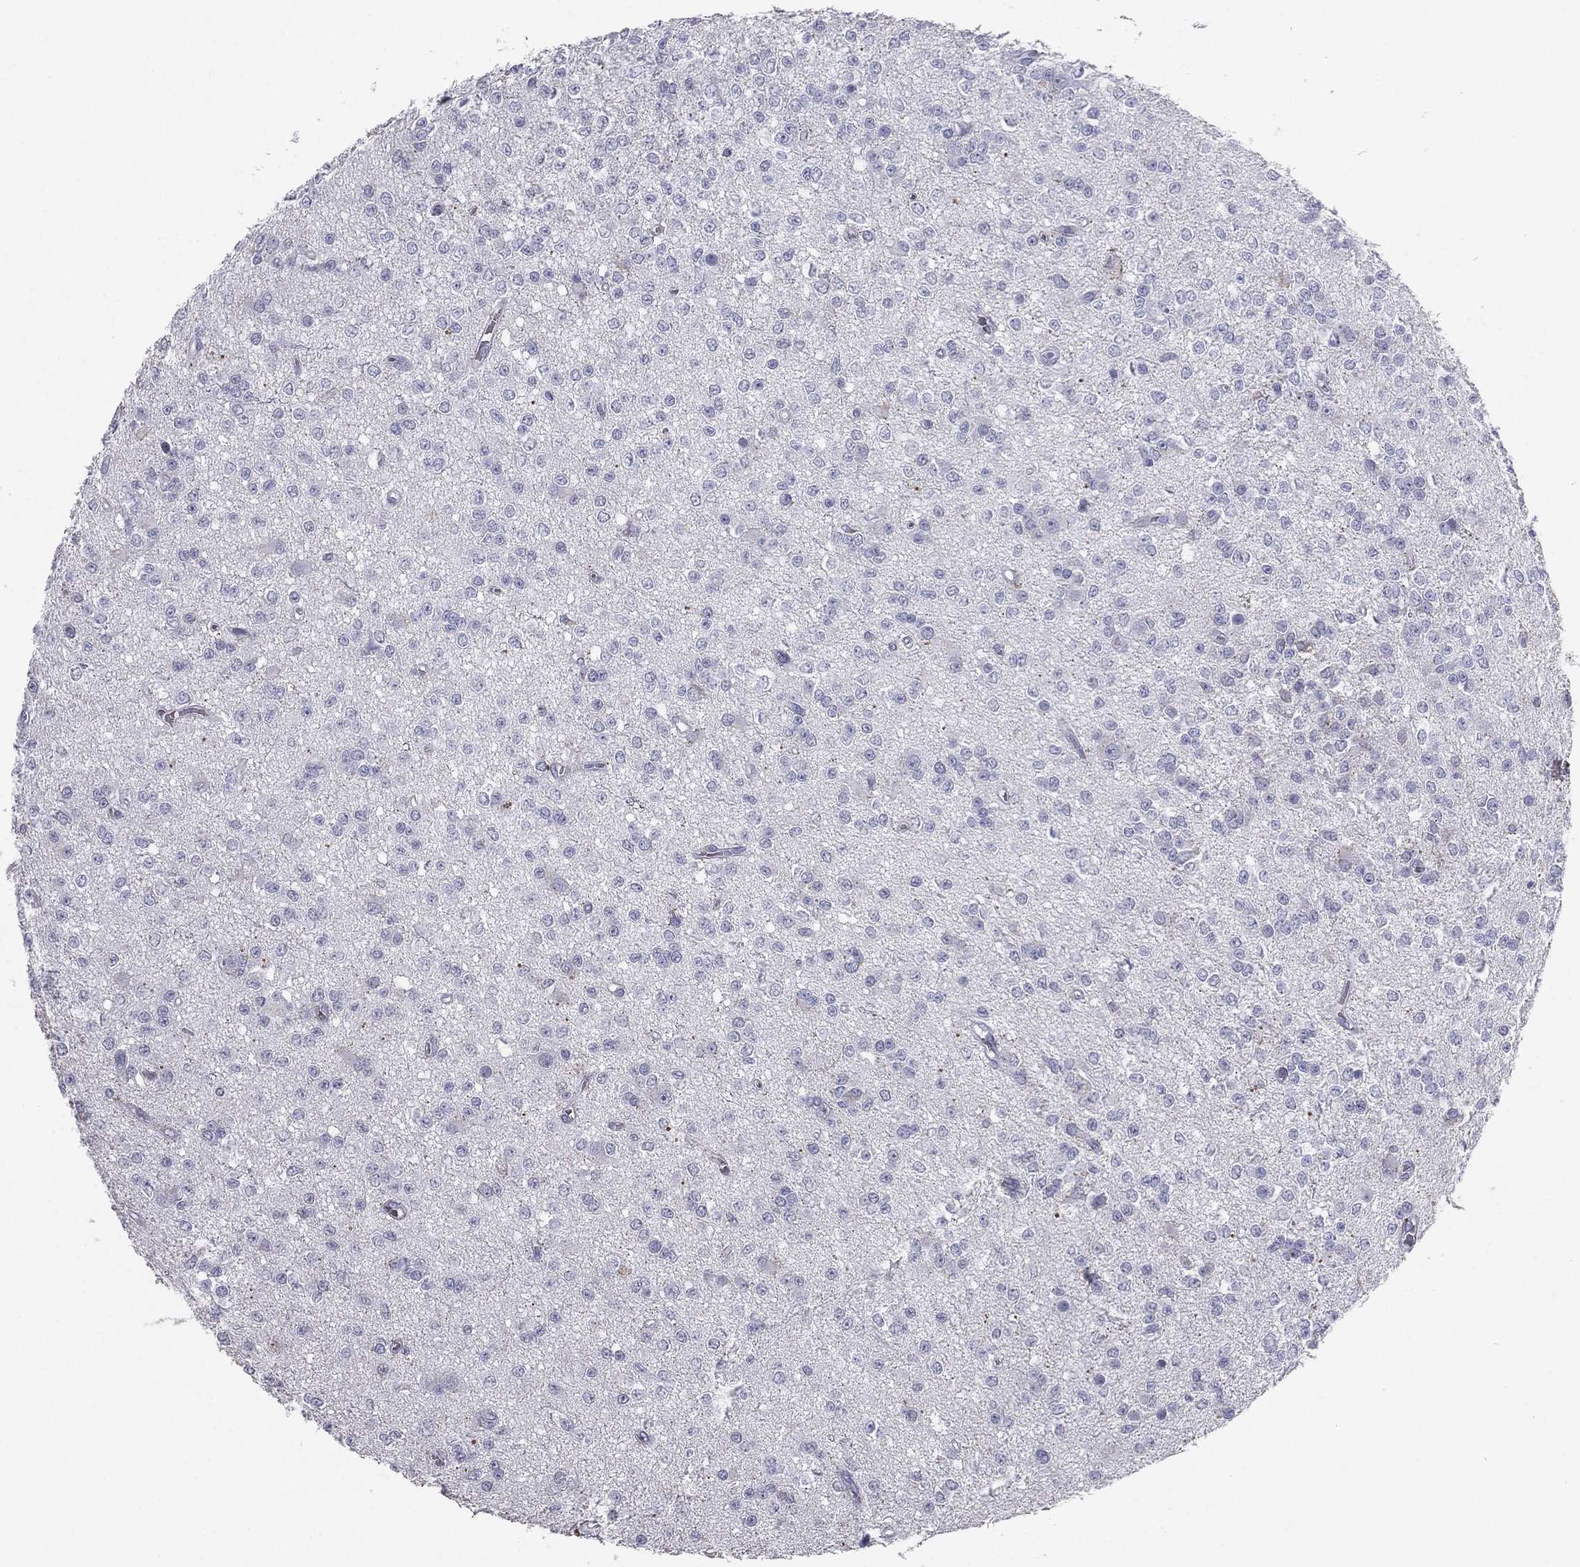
{"staining": {"intensity": "negative", "quantity": "none", "location": "none"}, "tissue": "glioma", "cell_type": "Tumor cells", "image_type": "cancer", "snomed": [{"axis": "morphology", "description": "Glioma, malignant, Low grade"}, {"axis": "topography", "description": "Brain"}], "caption": "The image exhibits no staining of tumor cells in malignant low-grade glioma. Brightfield microscopy of IHC stained with DAB (brown) and hematoxylin (blue), captured at high magnification.", "gene": "ESX1", "patient": {"sex": "female", "age": 45}}